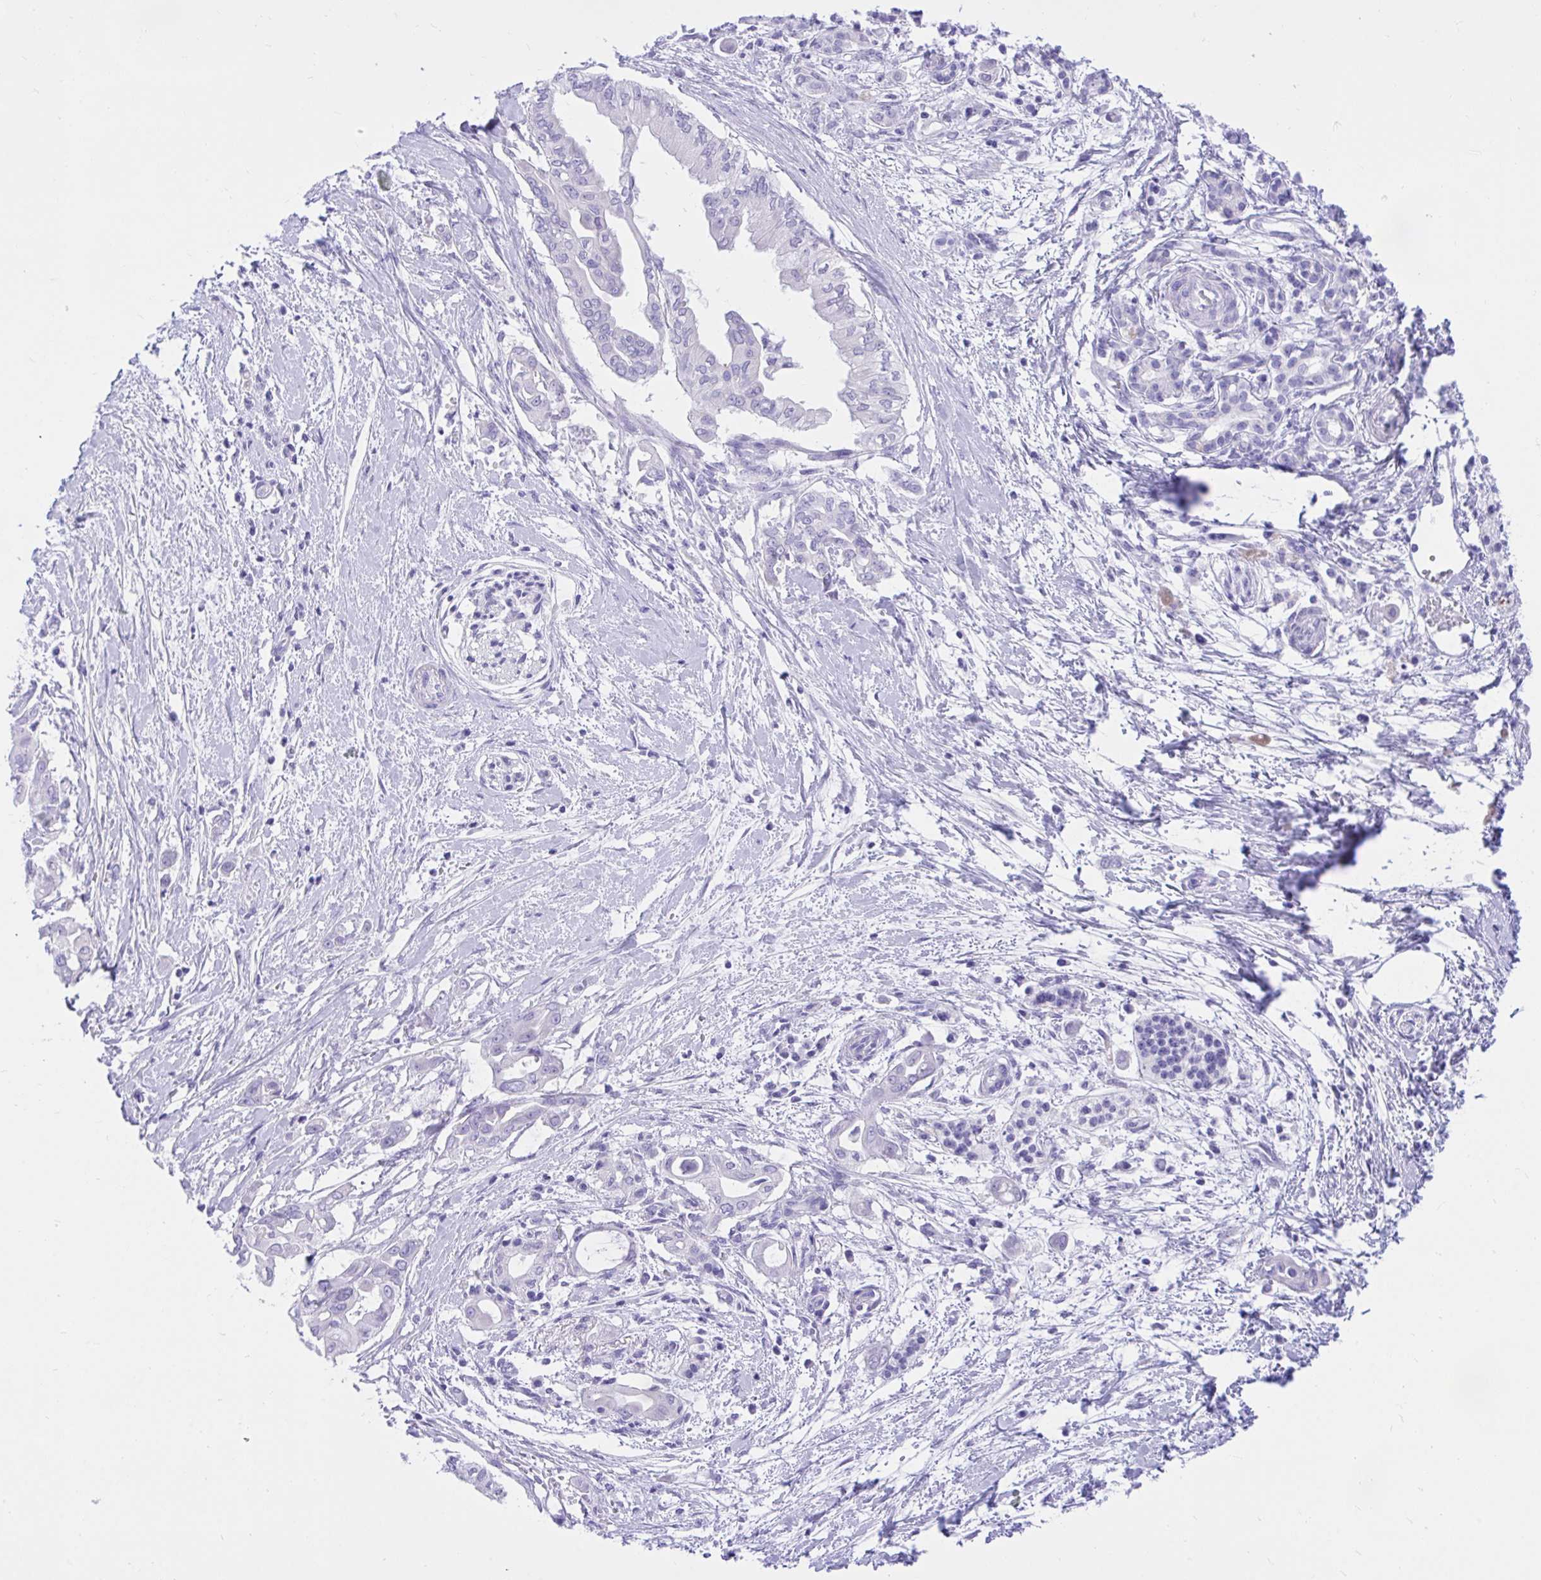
{"staining": {"intensity": "negative", "quantity": "none", "location": "none"}, "tissue": "pancreatic cancer", "cell_type": "Tumor cells", "image_type": "cancer", "snomed": [{"axis": "morphology", "description": "Adenocarcinoma, NOS"}, {"axis": "topography", "description": "Pancreas"}], "caption": "Tumor cells show no significant positivity in adenocarcinoma (pancreatic).", "gene": "KCNN4", "patient": {"sex": "male", "age": 71}}